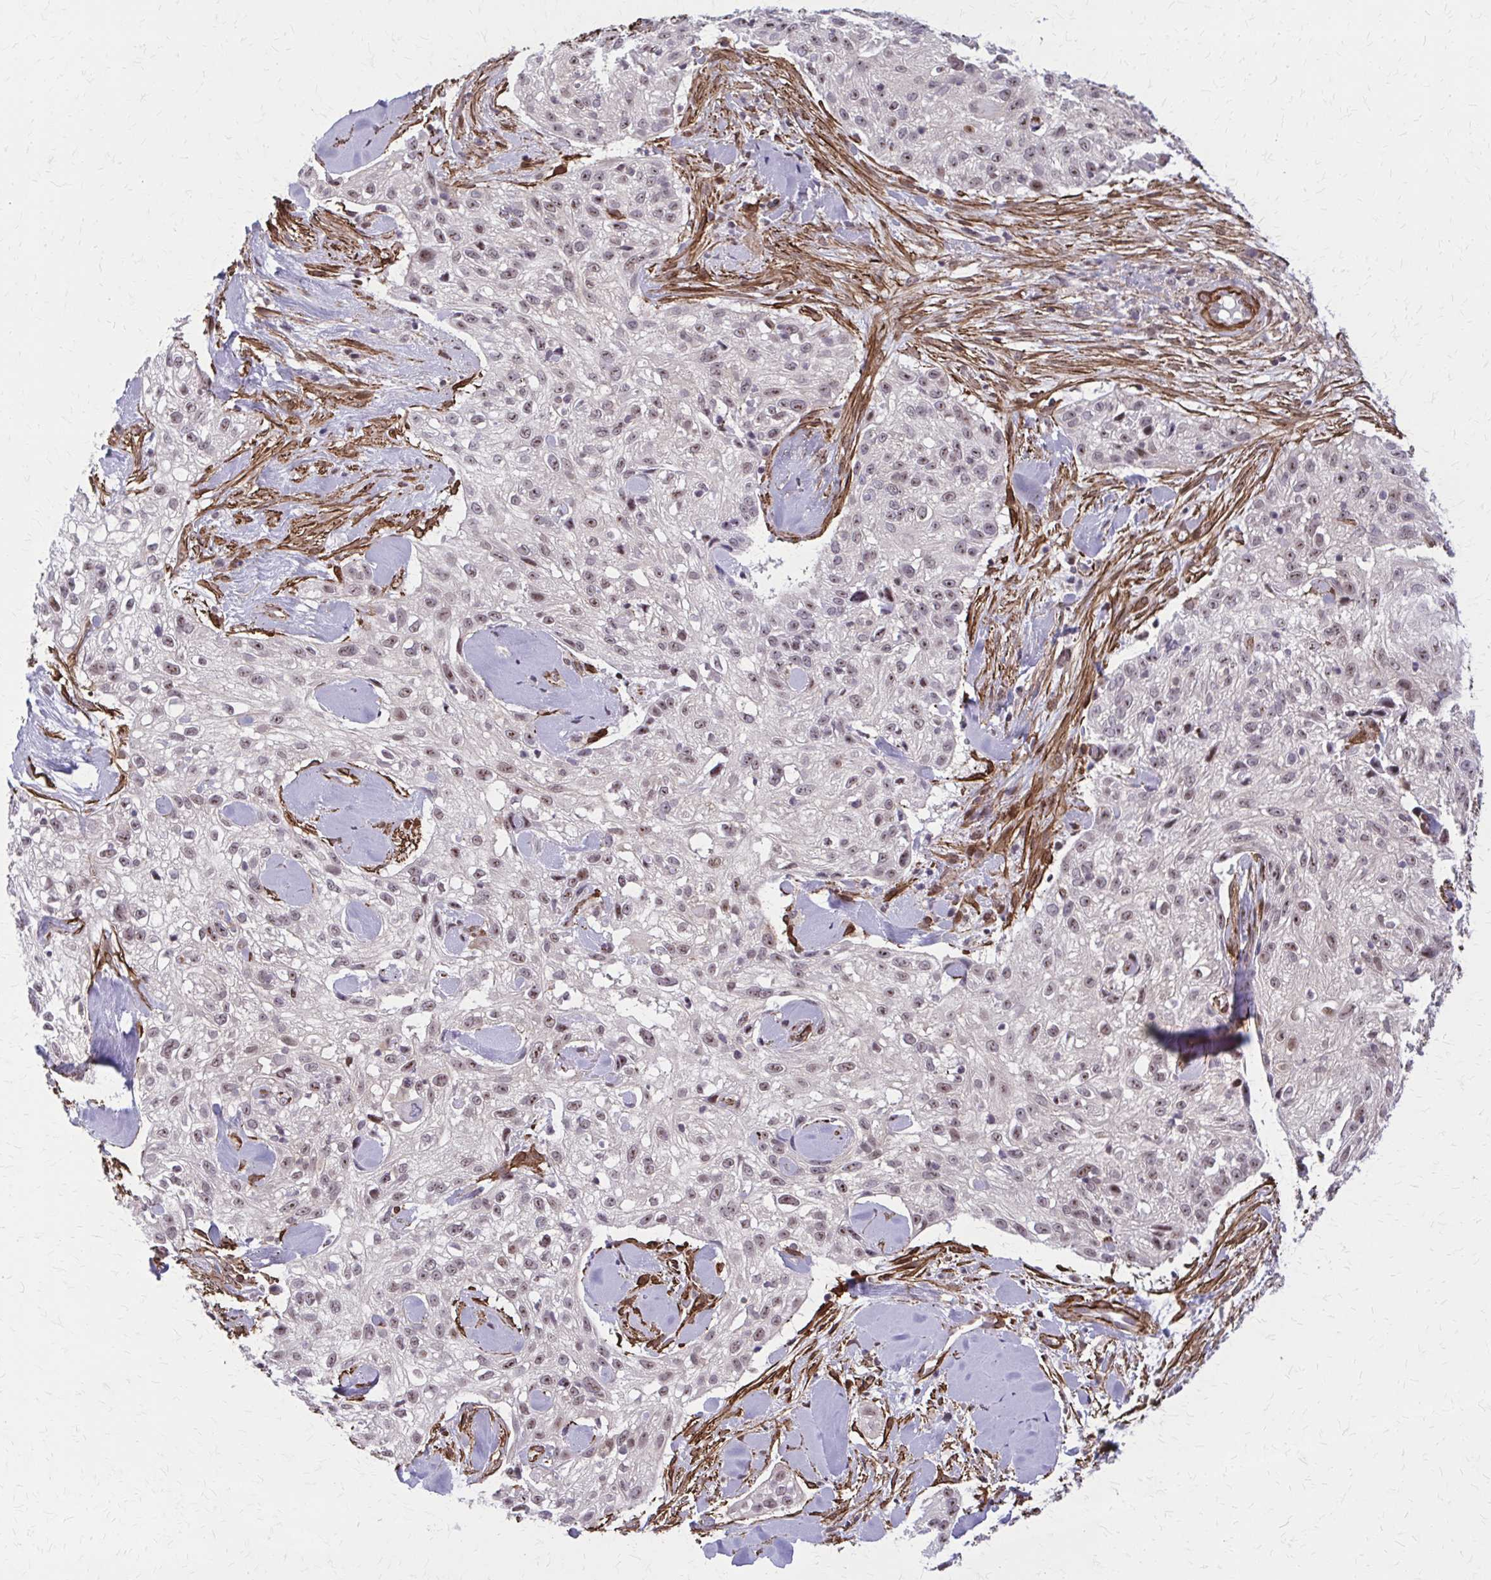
{"staining": {"intensity": "weak", "quantity": ">75%", "location": "nuclear"}, "tissue": "skin cancer", "cell_type": "Tumor cells", "image_type": "cancer", "snomed": [{"axis": "morphology", "description": "Squamous cell carcinoma, NOS"}, {"axis": "topography", "description": "Skin"}], "caption": "Weak nuclear protein staining is seen in approximately >75% of tumor cells in skin cancer.", "gene": "NRBF2", "patient": {"sex": "male", "age": 82}}